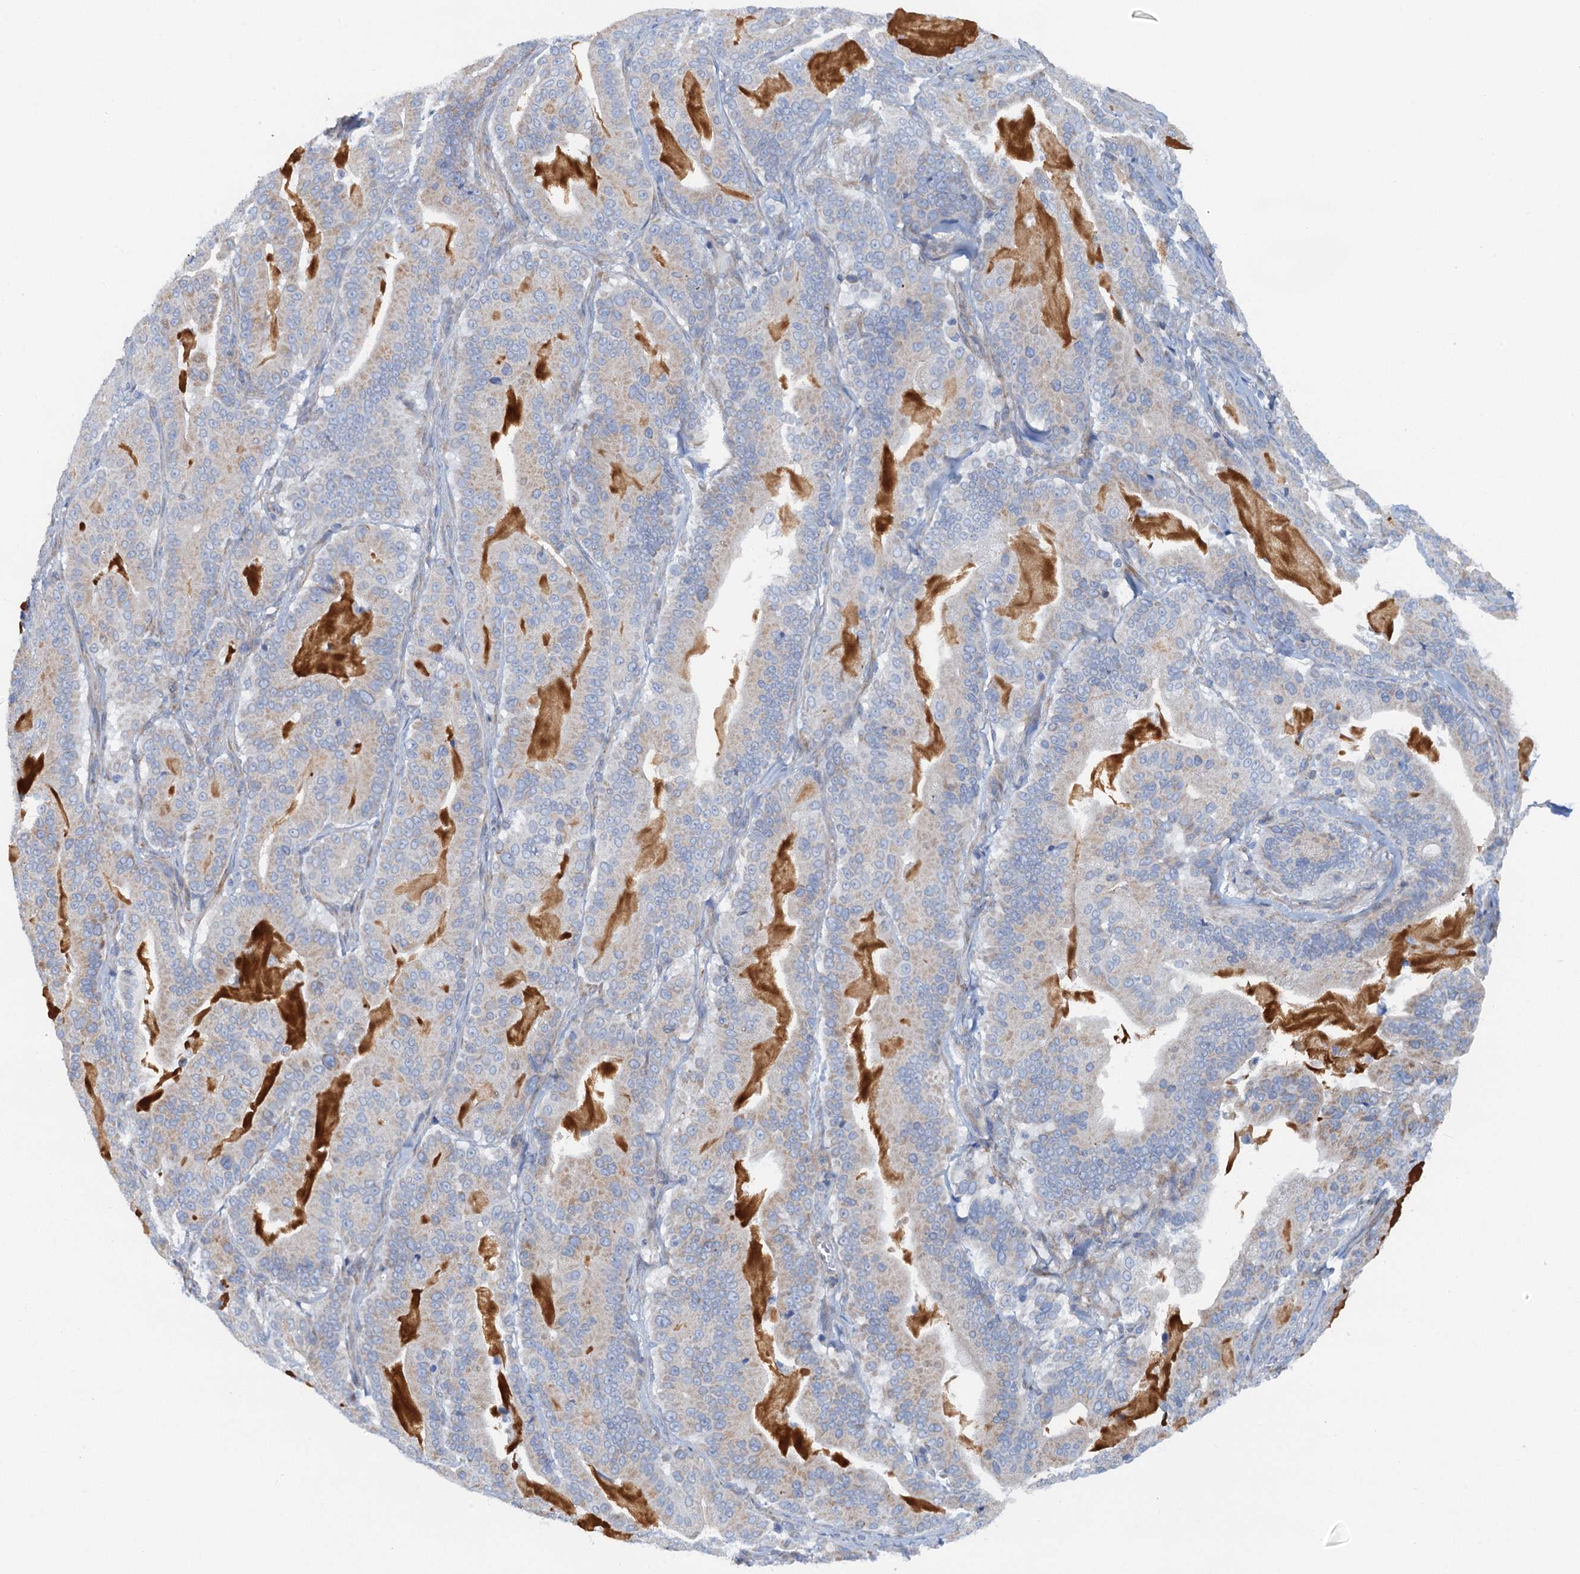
{"staining": {"intensity": "weak", "quantity": "25%-75%", "location": "cytoplasmic/membranous"}, "tissue": "pancreatic cancer", "cell_type": "Tumor cells", "image_type": "cancer", "snomed": [{"axis": "morphology", "description": "Adenocarcinoma, NOS"}, {"axis": "topography", "description": "Pancreas"}], "caption": "Immunohistochemical staining of human adenocarcinoma (pancreatic) demonstrates low levels of weak cytoplasmic/membranous protein positivity in approximately 25%-75% of tumor cells.", "gene": "POGLUT3", "patient": {"sex": "male", "age": 63}}